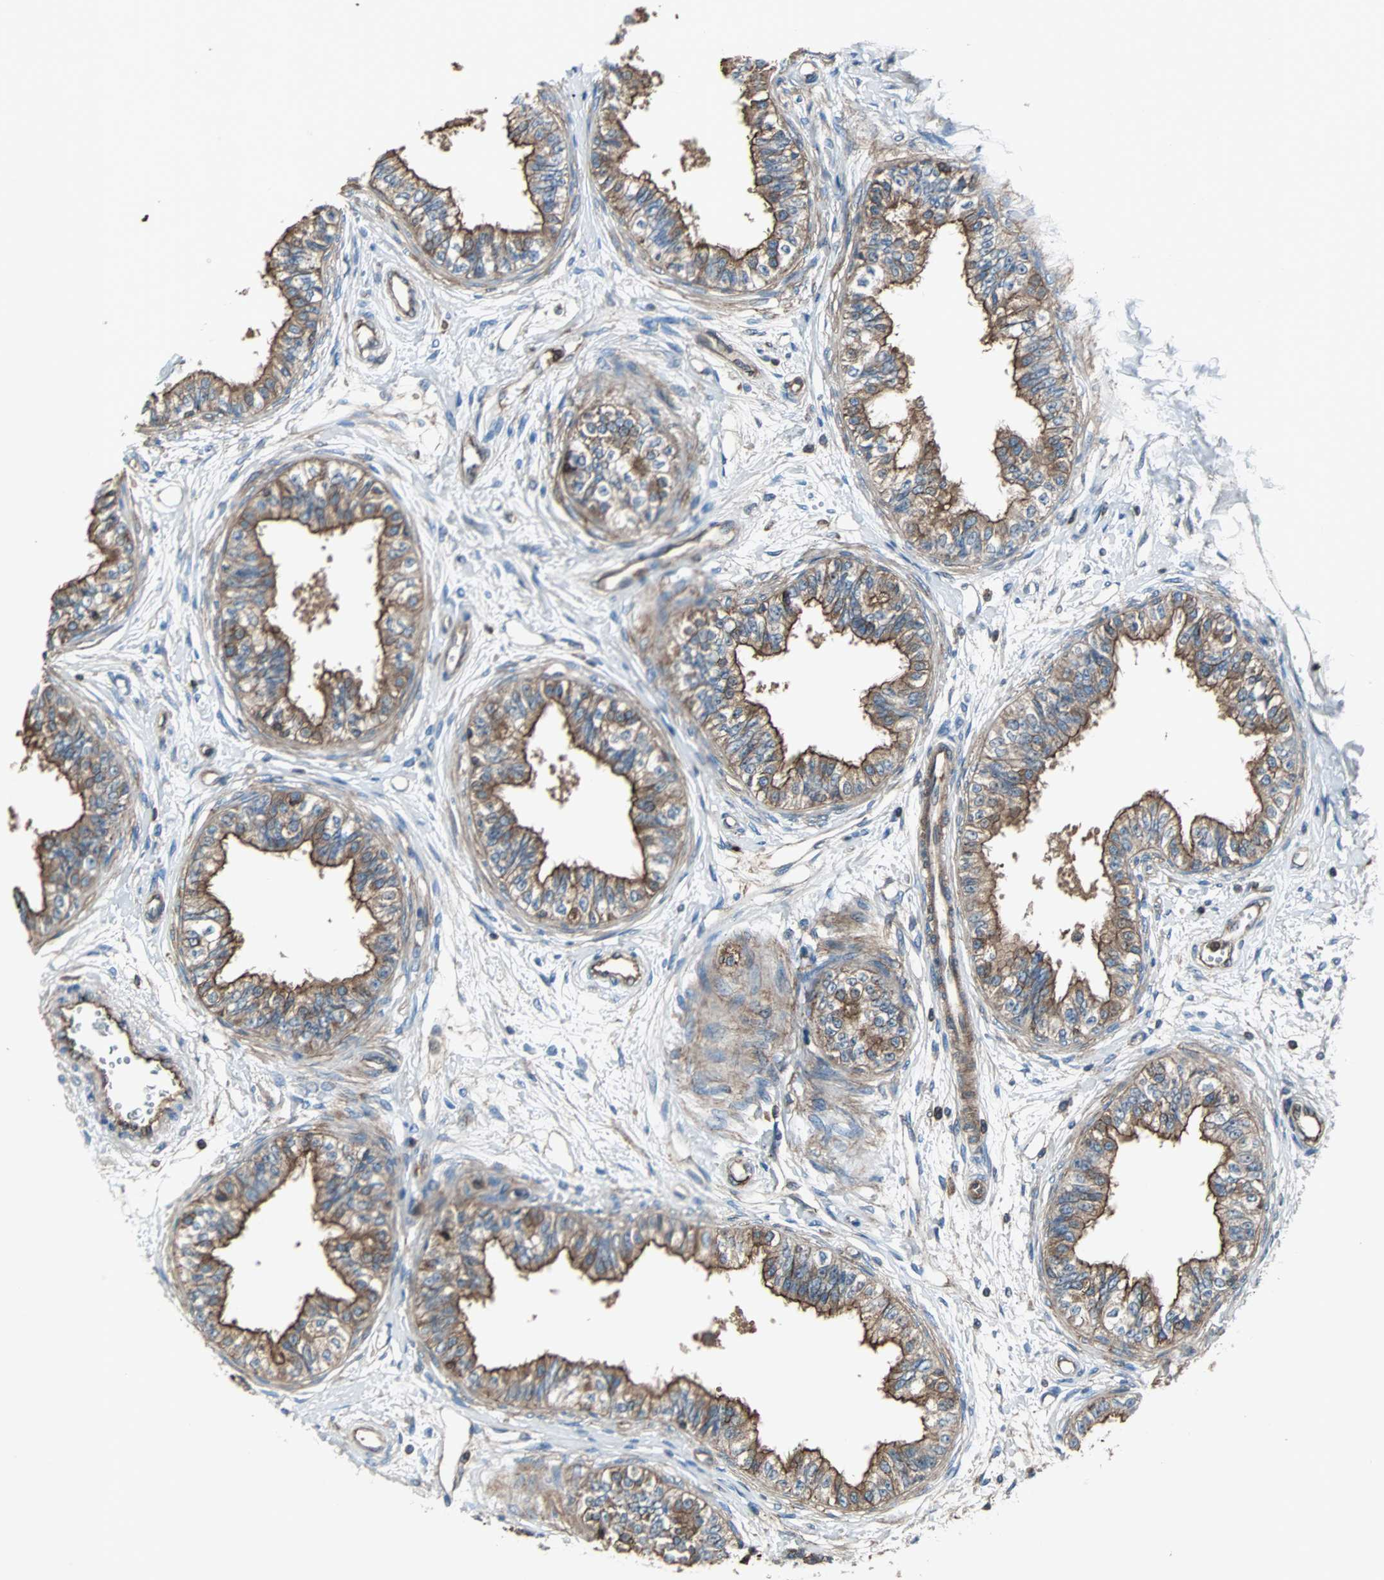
{"staining": {"intensity": "strong", "quantity": ">75%", "location": "cytoplasmic/membranous"}, "tissue": "epididymis", "cell_type": "Glandular cells", "image_type": "normal", "snomed": [{"axis": "morphology", "description": "Normal tissue, NOS"}, {"axis": "morphology", "description": "Adenocarcinoma, metastatic, NOS"}, {"axis": "topography", "description": "Testis"}, {"axis": "topography", "description": "Epididymis"}], "caption": "A histopathology image showing strong cytoplasmic/membranous positivity in approximately >75% of glandular cells in benign epididymis, as visualized by brown immunohistochemical staining.", "gene": "ACTN1", "patient": {"sex": "male", "age": 26}}